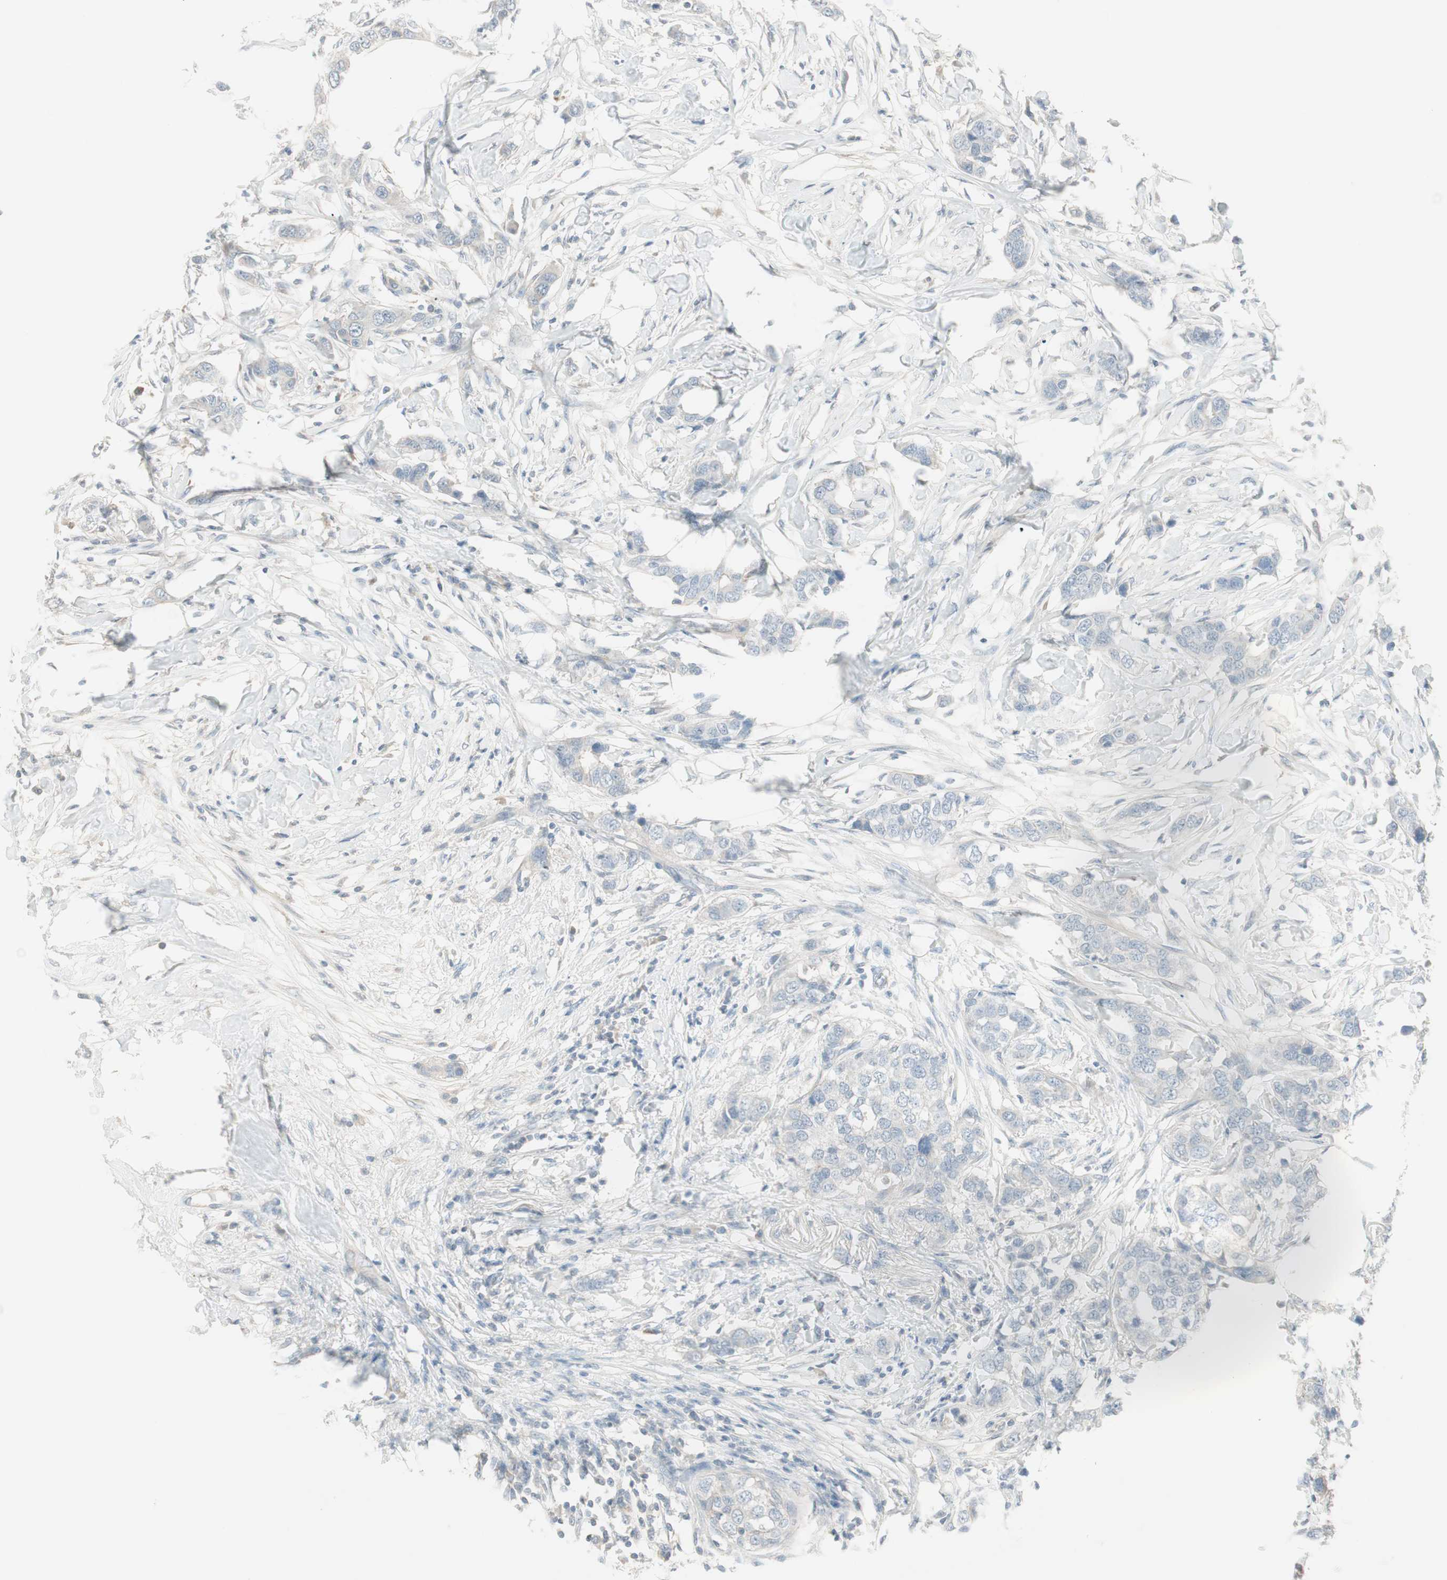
{"staining": {"intensity": "weak", "quantity": "25%-75%", "location": "cytoplasmic/membranous"}, "tissue": "breast cancer", "cell_type": "Tumor cells", "image_type": "cancer", "snomed": [{"axis": "morphology", "description": "Duct carcinoma"}, {"axis": "topography", "description": "Breast"}], "caption": "Immunohistochemical staining of breast intraductal carcinoma exhibits low levels of weak cytoplasmic/membranous protein positivity in about 25%-75% of tumor cells.", "gene": "ITLN2", "patient": {"sex": "female", "age": 50}}